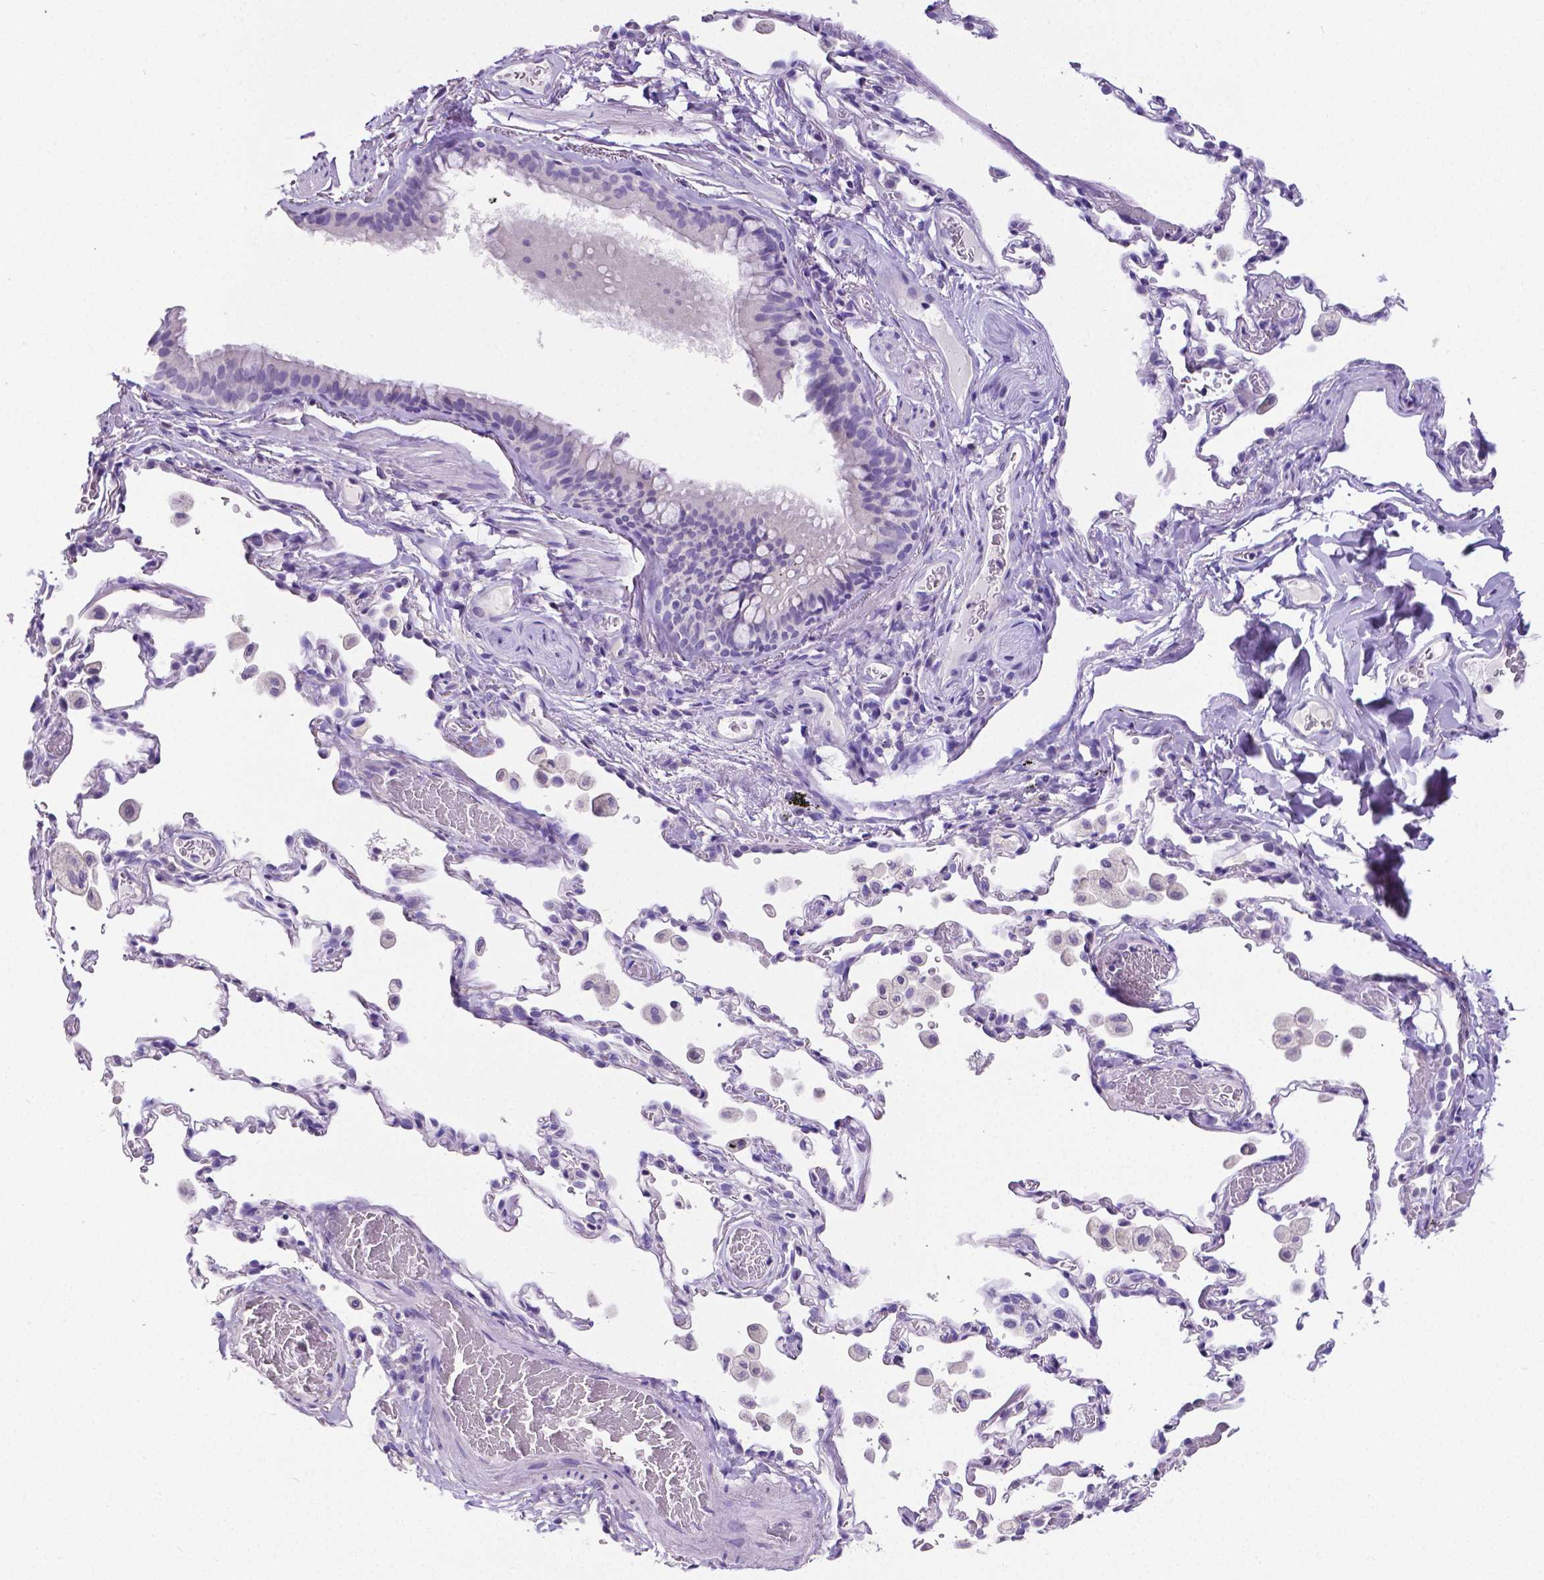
{"staining": {"intensity": "negative", "quantity": "none", "location": "none"}, "tissue": "bronchus", "cell_type": "Respiratory epithelial cells", "image_type": "normal", "snomed": [{"axis": "morphology", "description": "Normal tissue, NOS"}, {"axis": "topography", "description": "Bronchus"}, {"axis": "topography", "description": "Lung"}], "caption": "A histopathology image of bronchus stained for a protein shows no brown staining in respiratory epithelial cells. (Immunohistochemistry (ihc), brightfield microscopy, high magnification).", "gene": "SATB2", "patient": {"sex": "male", "age": 54}}